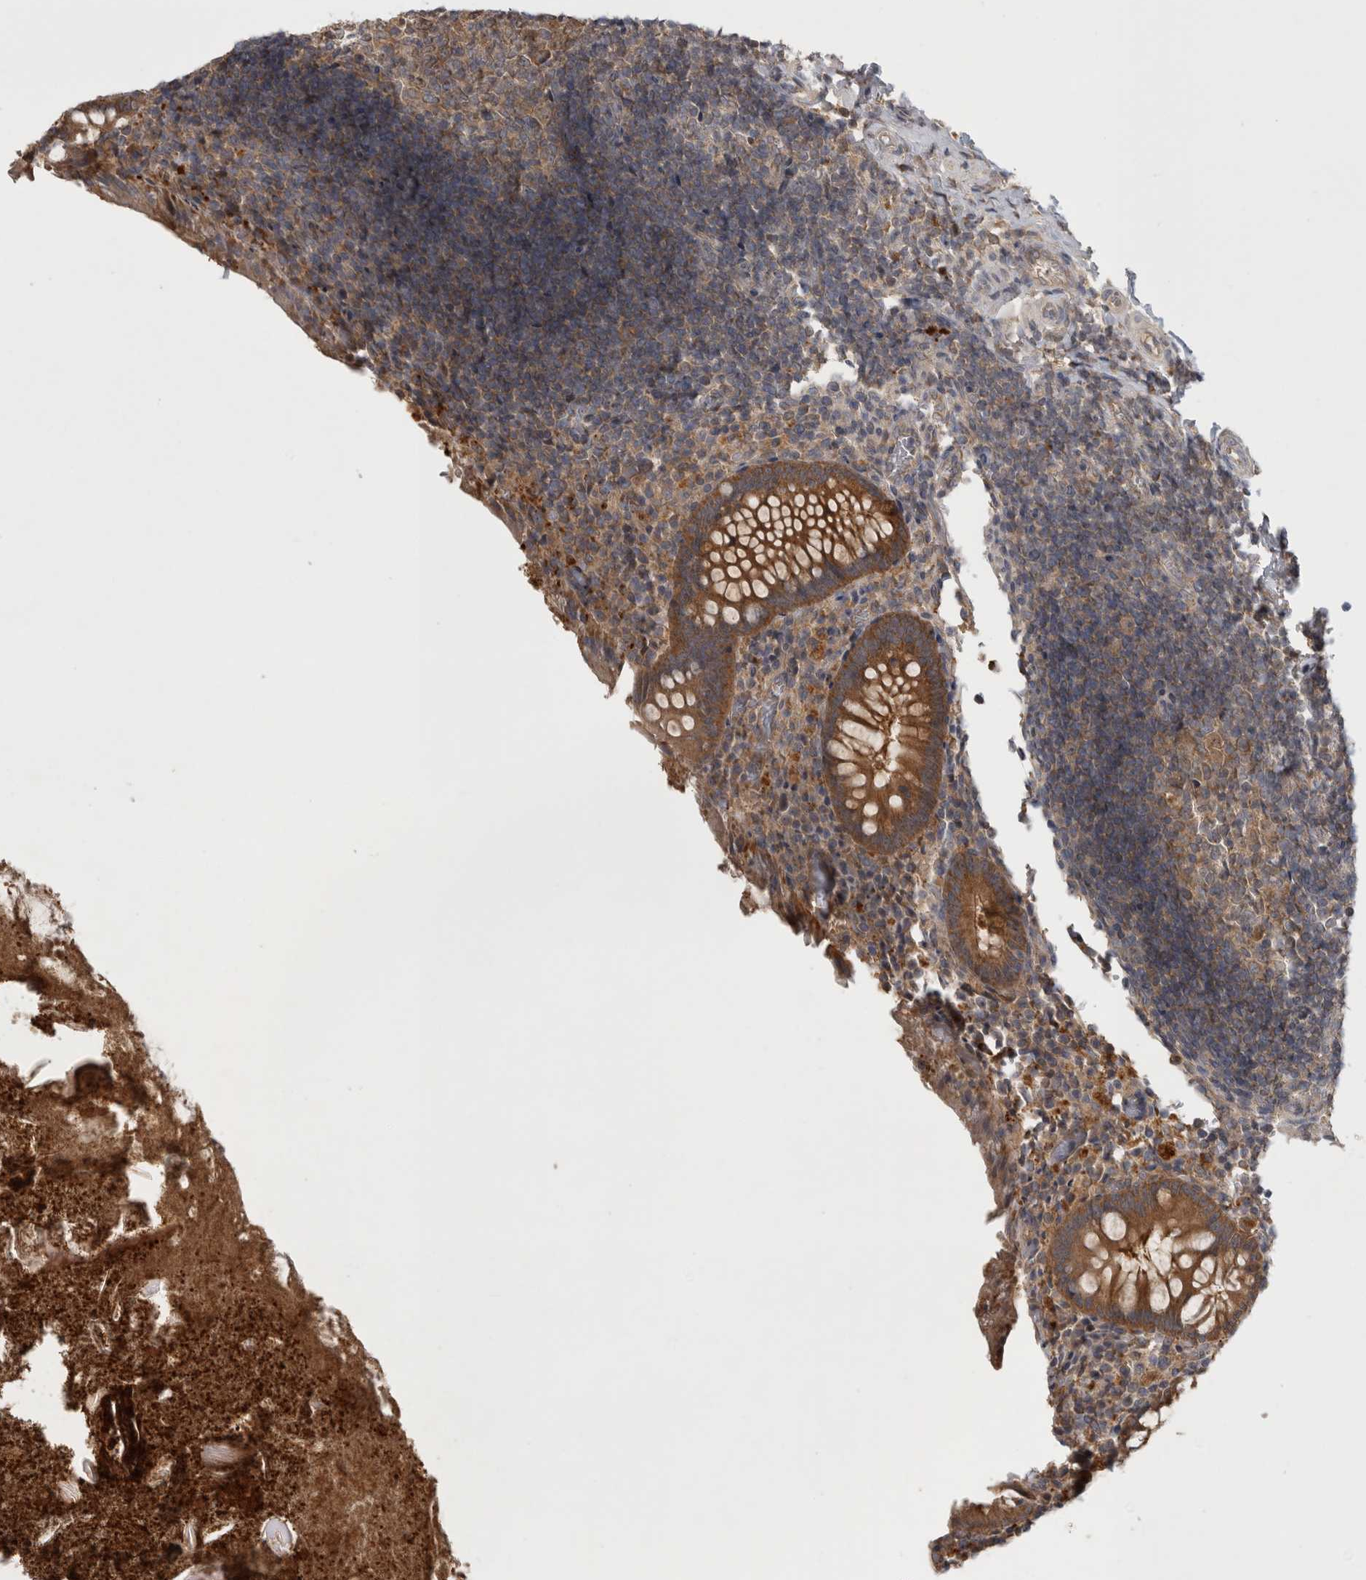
{"staining": {"intensity": "moderate", "quantity": ">75%", "location": "cytoplasmic/membranous"}, "tissue": "appendix", "cell_type": "Glandular cells", "image_type": "normal", "snomed": [{"axis": "morphology", "description": "Normal tissue, NOS"}, {"axis": "topography", "description": "Appendix"}], "caption": "IHC staining of normal appendix, which shows medium levels of moderate cytoplasmic/membranous positivity in approximately >75% of glandular cells indicating moderate cytoplasmic/membranous protein positivity. The staining was performed using DAB (brown) for protein detection and nuclei were counterstained in hematoxylin (blue).", "gene": "TRMT61B", "patient": {"sex": "female", "age": 17}}